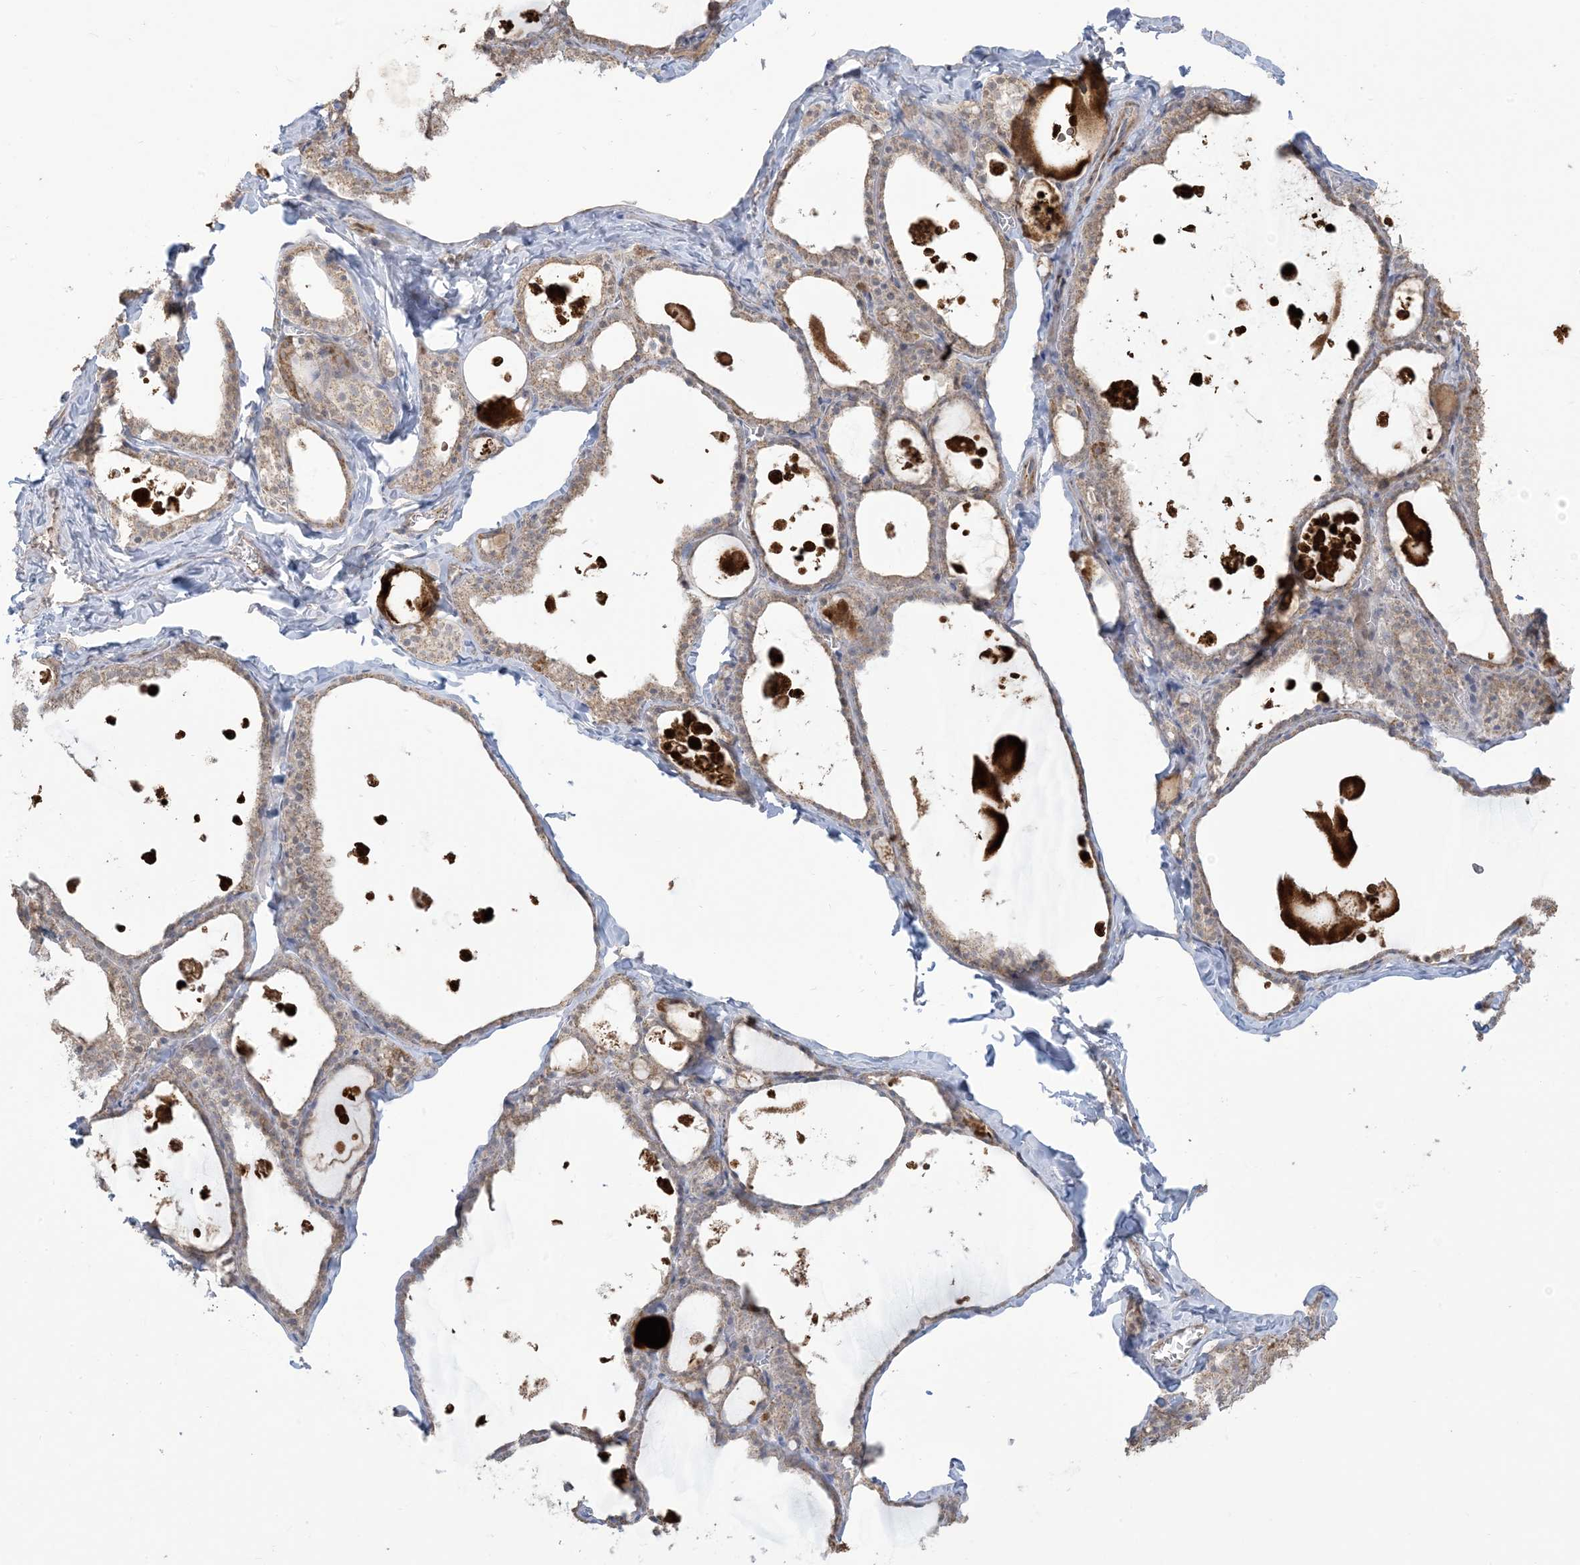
{"staining": {"intensity": "weak", "quantity": "25%-75%", "location": "cytoplasmic/membranous"}, "tissue": "thyroid gland", "cell_type": "Glandular cells", "image_type": "normal", "snomed": [{"axis": "morphology", "description": "Normal tissue, NOS"}, {"axis": "topography", "description": "Thyroid gland"}], "caption": "Weak cytoplasmic/membranous positivity for a protein is appreciated in about 25%-75% of glandular cells of benign thyroid gland using immunohistochemistry.", "gene": "KLHL18", "patient": {"sex": "male", "age": 56}}